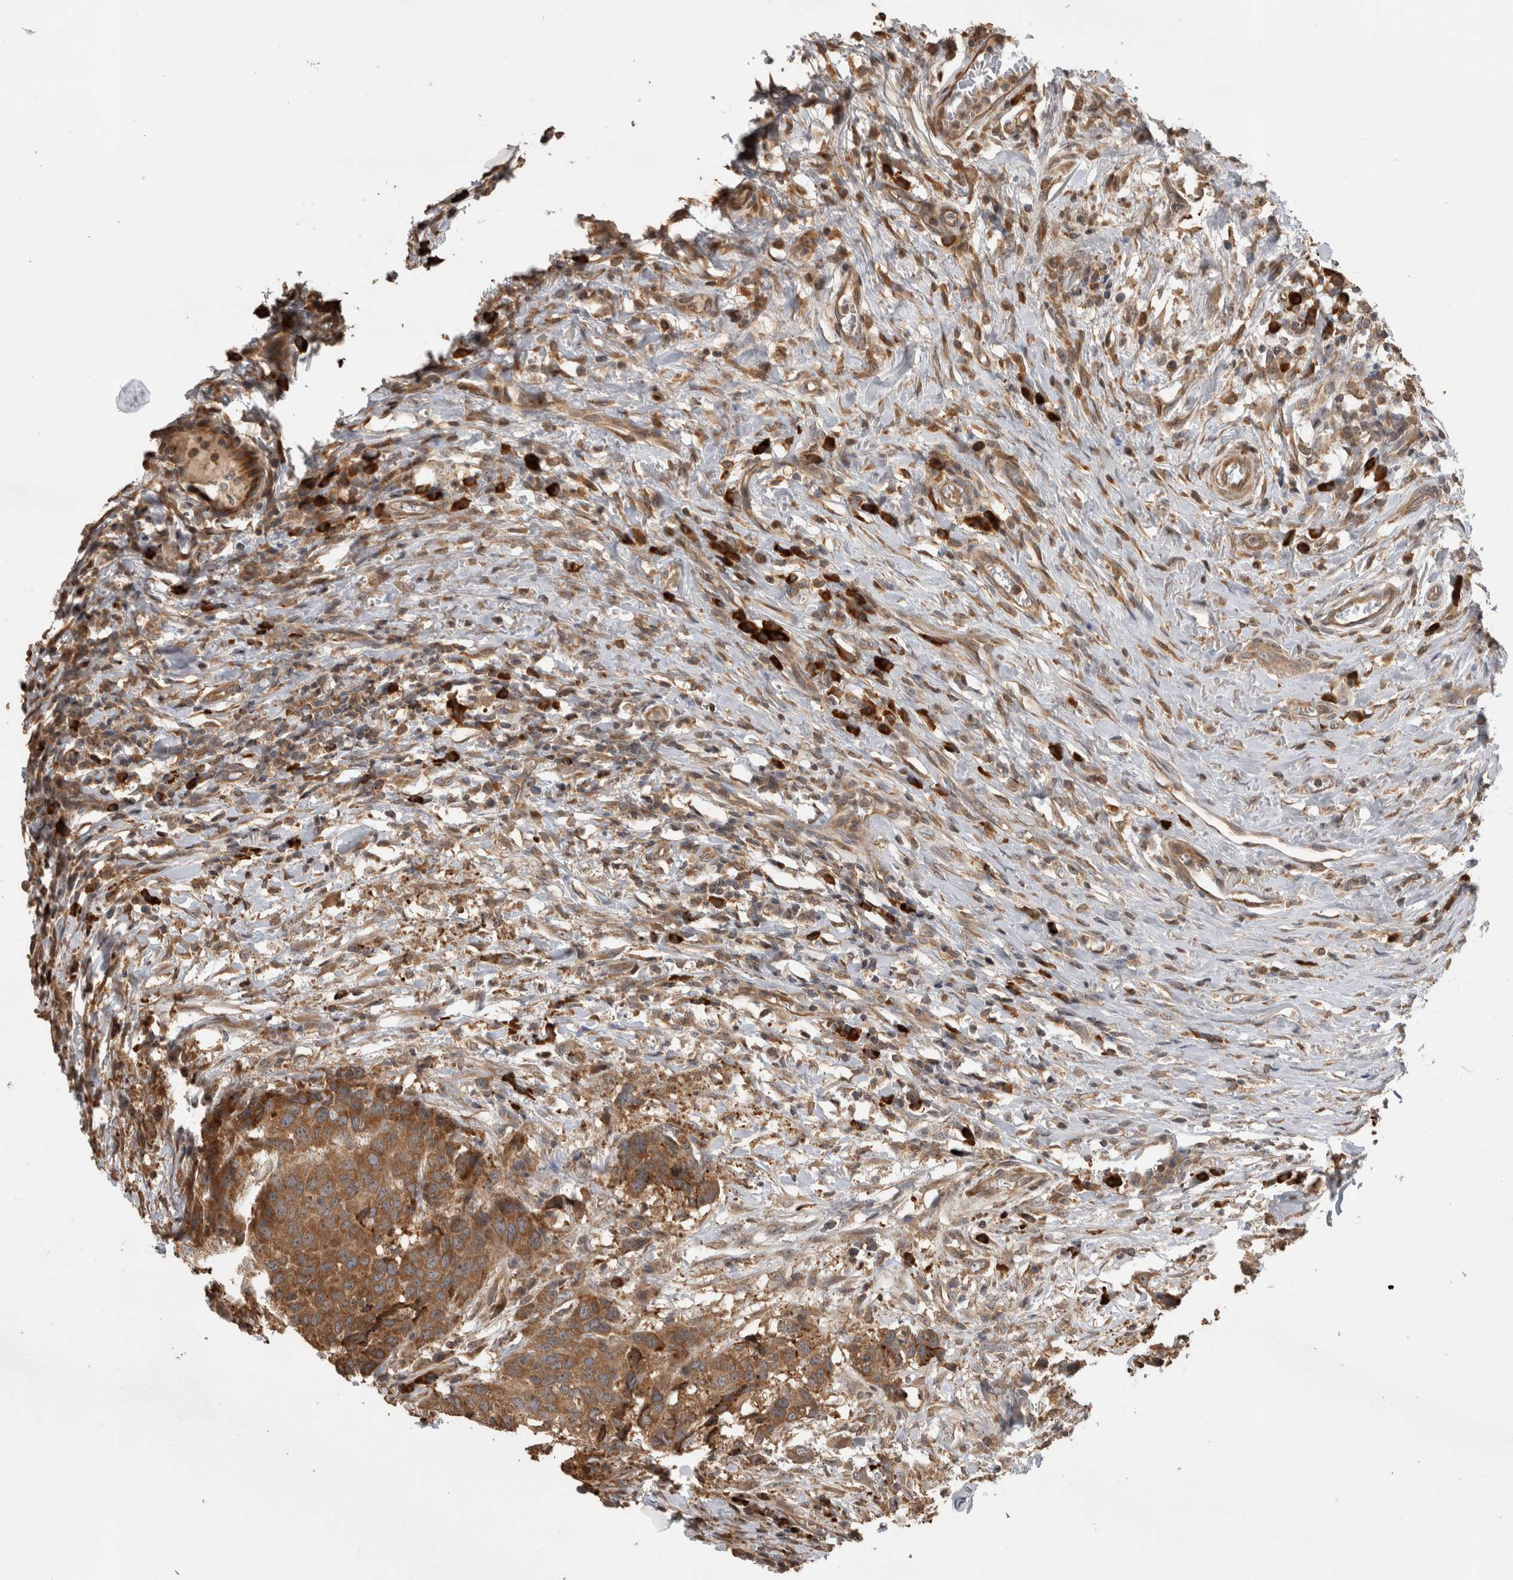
{"staining": {"intensity": "moderate", "quantity": ">75%", "location": "cytoplasmic/membranous"}, "tissue": "head and neck cancer", "cell_type": "Tumor cells", "image_type": "cancer", "snomed": [{"axis": "morphology", "description": "Squamous cell carcinoma, NOS"}, {"axis": "topography", "description": "Head-Neck"}], "caption": "Squamous cell carcinoma (head and neck) tissue demonstrates moderate cytoplasmic/membranous positivity in approximately >75% of tumor cells, visualized by immunohistochemistry.", "gene": "TBCE", "patient": {"sex": "male", "age": 66}}